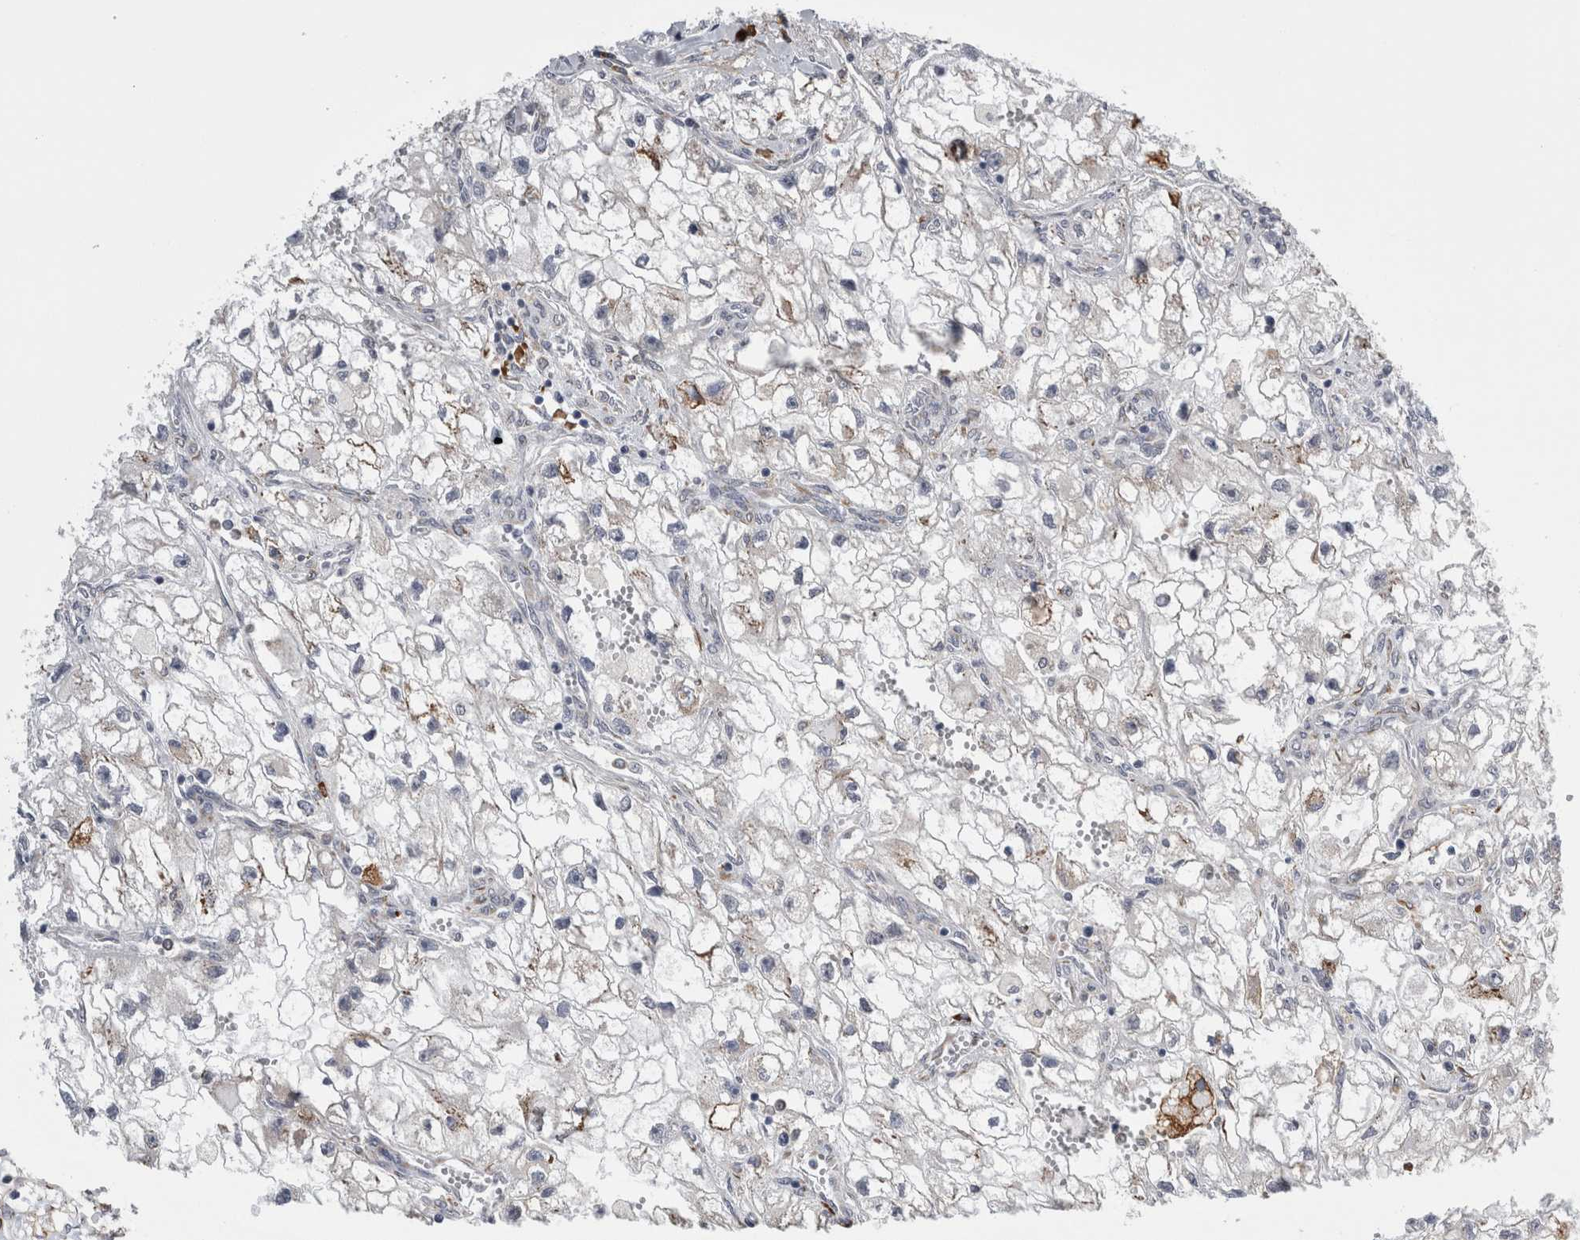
{"staining": {"intensity": "negative", "quantity": "none", "location": "none"}, "tissue": "renal cancer", "cell_type": "Tumor cells", "image_type": "cancer", "snomed": [{"axis": "morphology", "description": "Adenocarcinoma, NOS"}, {"axis": "topography", "description": "Kidney"}], "caption": "Tumor cells are negative for protein expression in human renal adenocarcinoma.", "gene": "FHIP2B", "patient": {"sex": "female", "age": 70}}